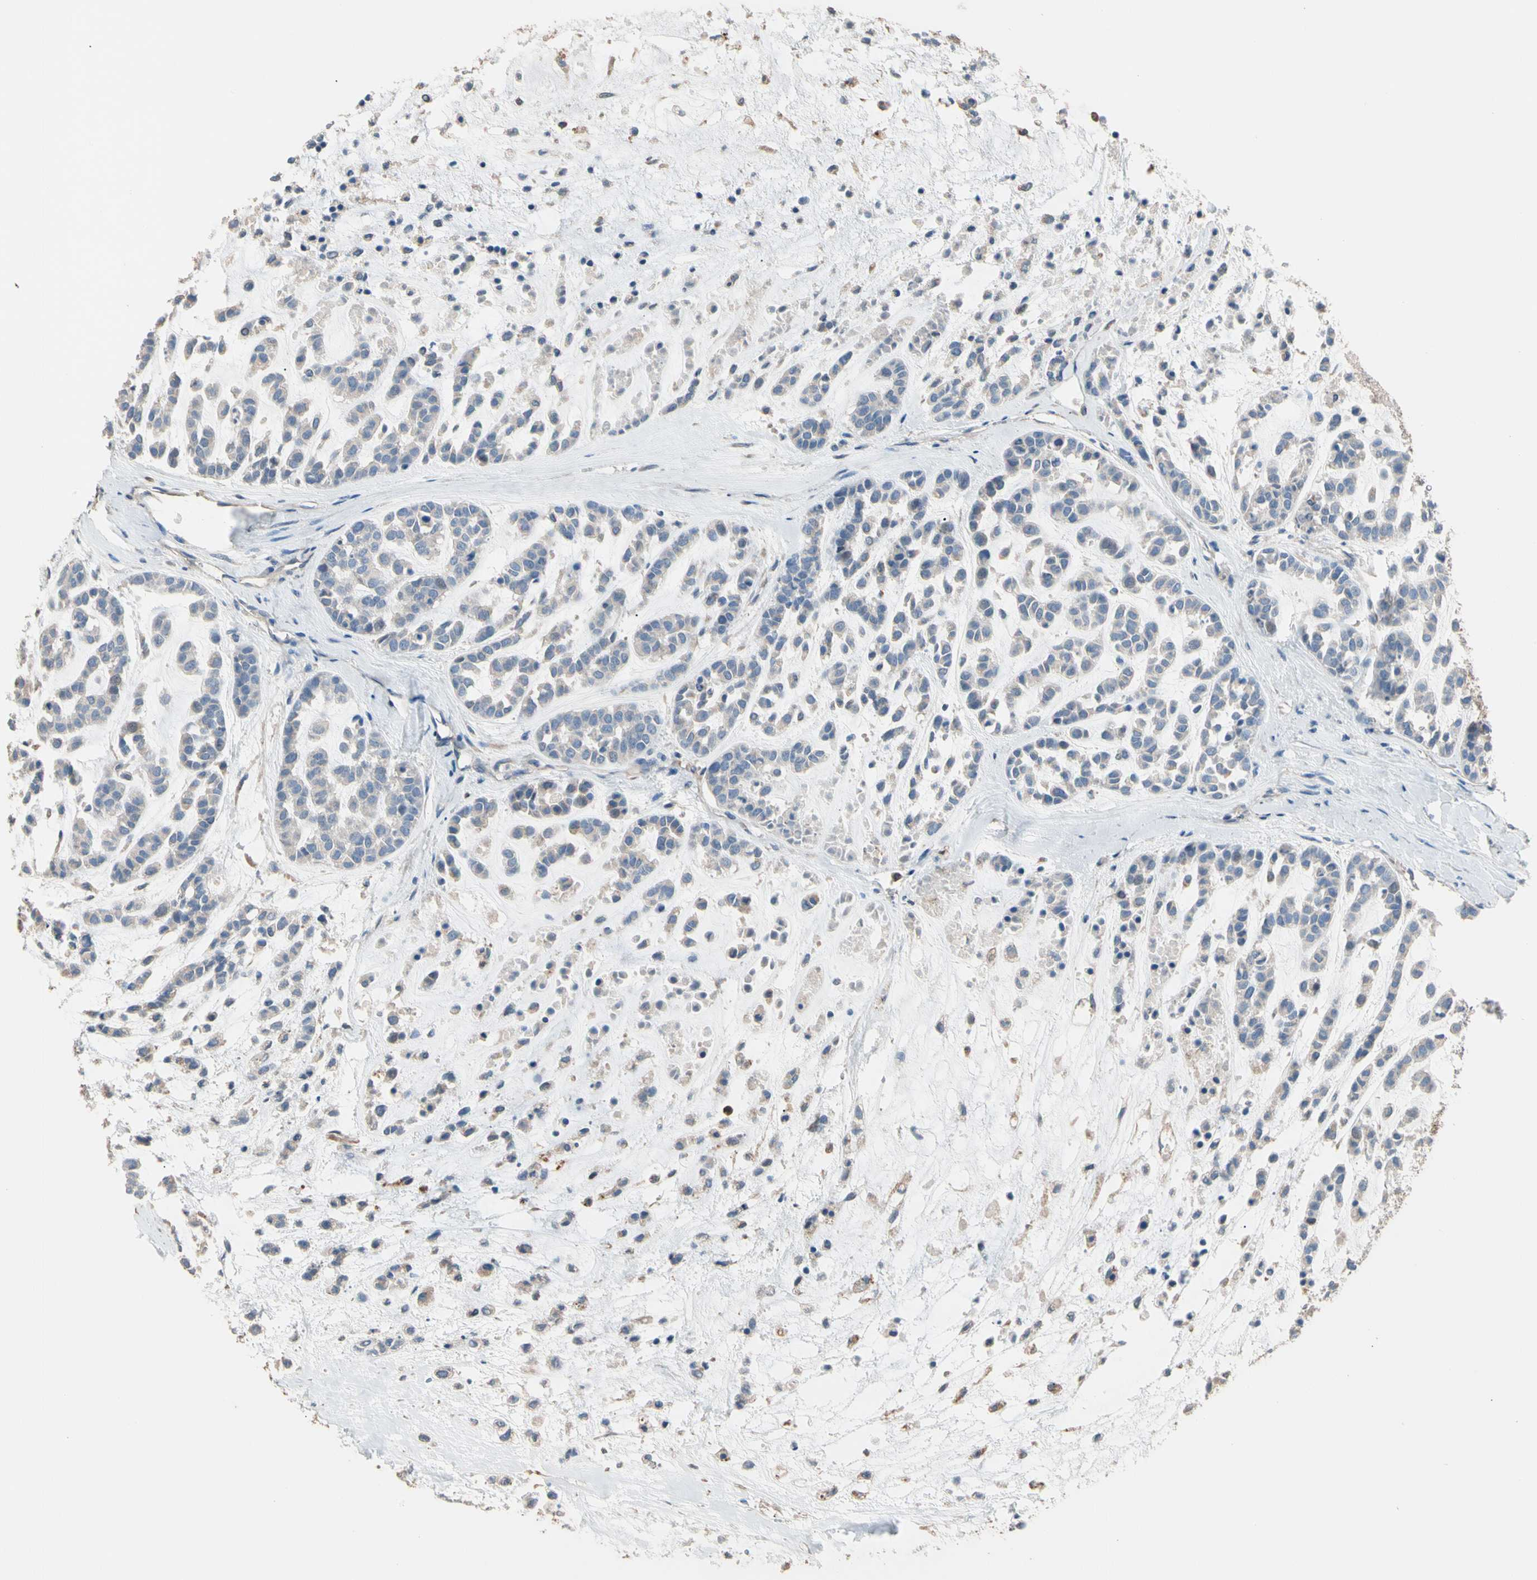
{"staining": {"intensity": "negative", "quantity": "none", "location": "none"}, "tissue": "head and neck cancer", "cell_type": "Tumor cells", "image_type": "cancer", "snomed": [{"axis": "morphology", "description": "Adenocarcinoma, NOS"}, {"axis": "morphology", "description": "Adenoma, NOS"}, {"axis": "topography", "description": "Head-Neck"}], "caption": "DAB (3,3'-diaminobenzidine) immunohistochemical staining of human adenocarcinoma (head and neck) displays no significant staining in tumor cells.", "gene": "BBOX1", "patient": {"sex": "female", "age": 55}}